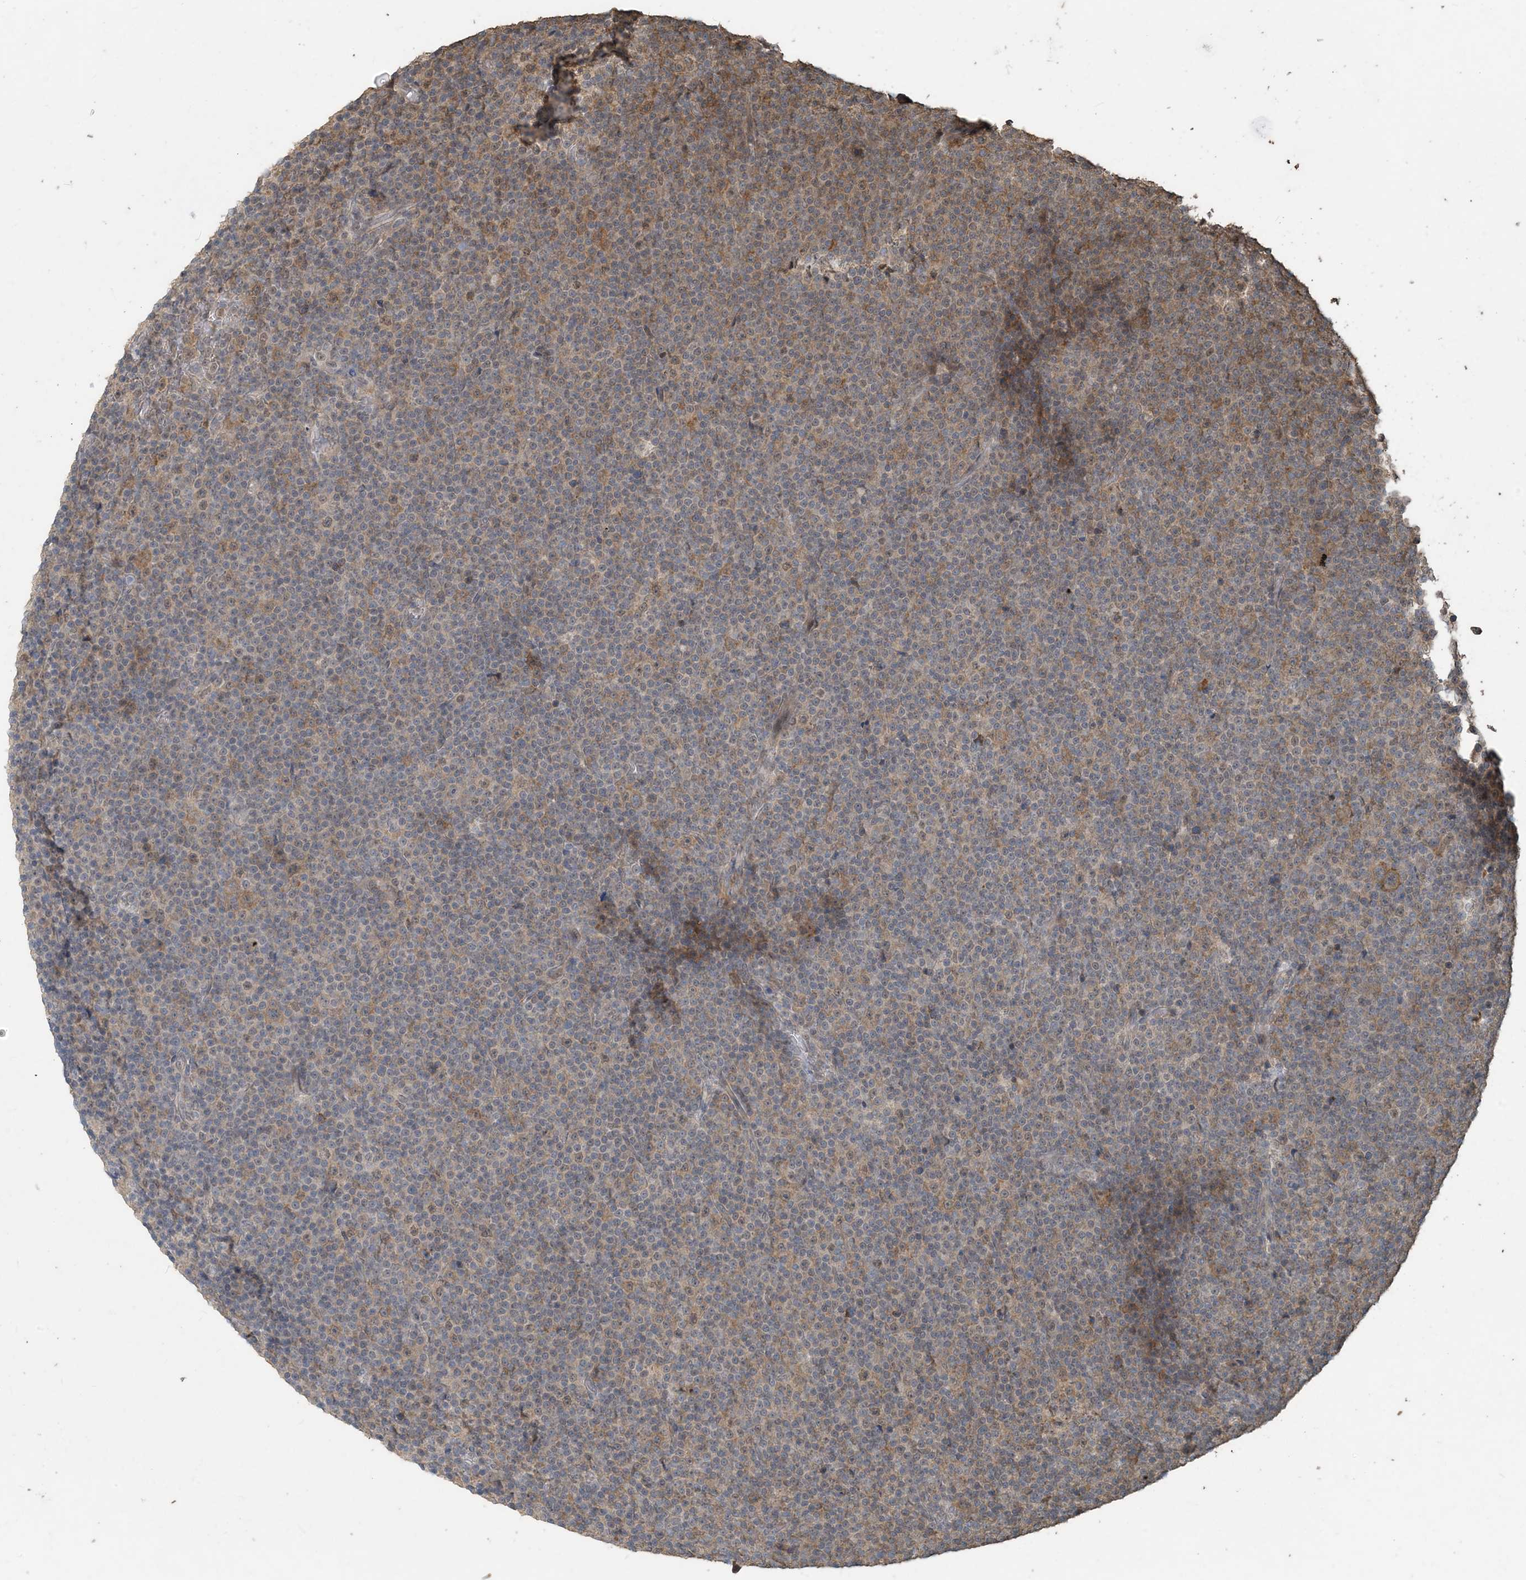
{"staining": {"intensity": "weak", "quantity": "<25%", "location": "cytoplasmic/membranous"}, "tissue": "lymphoma", "cell_type": "Tumor cells", "image_type": "cancer", "snomed": [{"axis": "morphology", "description": "Malignant lymphoma, non-Hodgkin's type, Low grade"}, {"axis": "topography", "description": "Lymph node"}], "caption": "A high-resolution image shows IHC staining of lymphoma, which reveals no significant expression in tumor cells.", "gene": "ZC3H12A", "patient": {"sex": "female", "age": 67}}